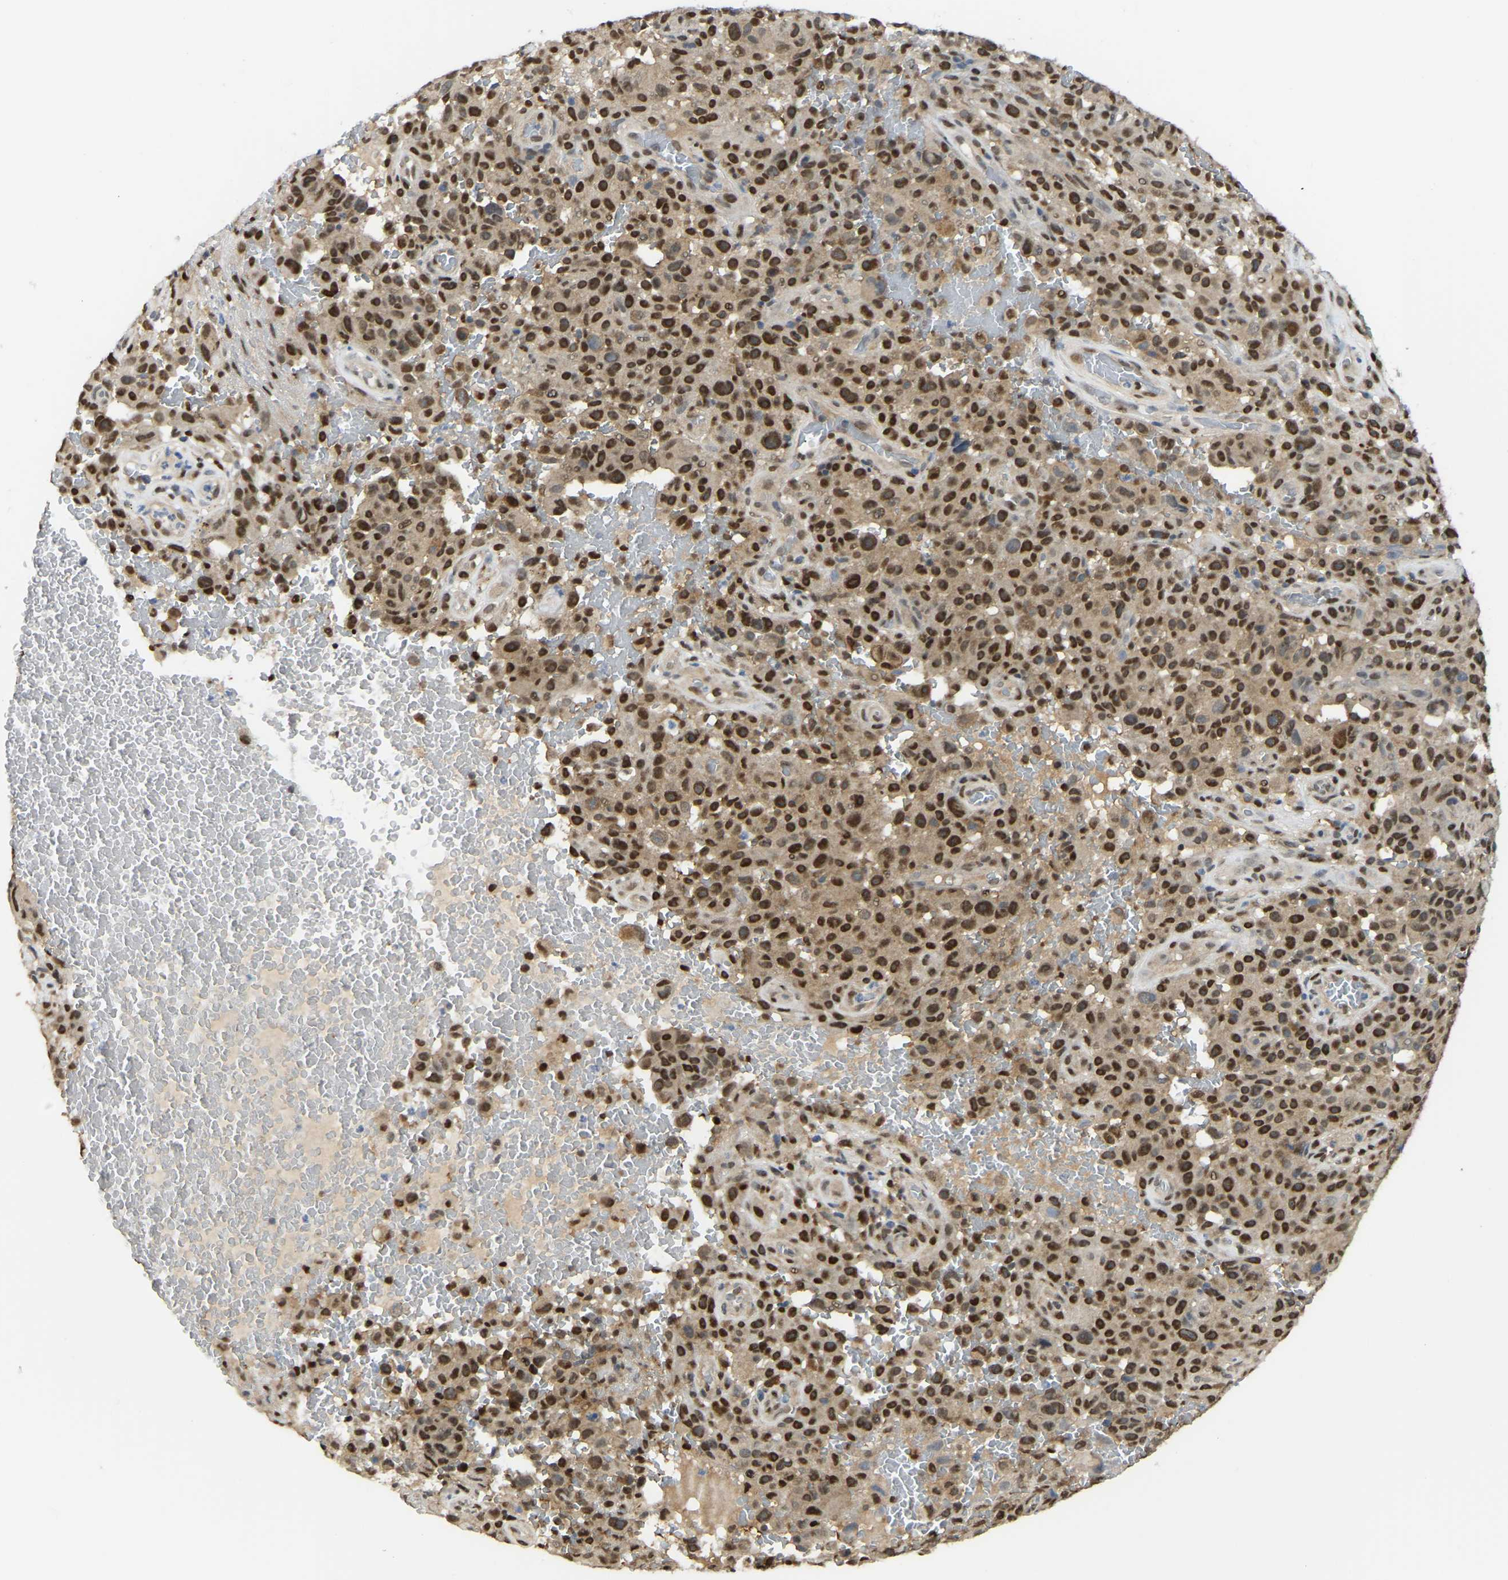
{"staining": {"intensity": "strong", "quantity": ">75%", "location": "nuclear"}, "tissue": "melanoma", "cell_type": "Tumor cells", "image_type": "cancer", "snomed": [{"axis": "morphology", "description": "Malignant melanoma, NOS"}, {"axis": "topography", "description": "Skin"}], "caption": "Protein analysis of melanoma tissue displays strong nuclear expression in approximately >75% of tumor cells.", "gene": "KLRG2", "patient": {"sex": "female", "age": 82}}